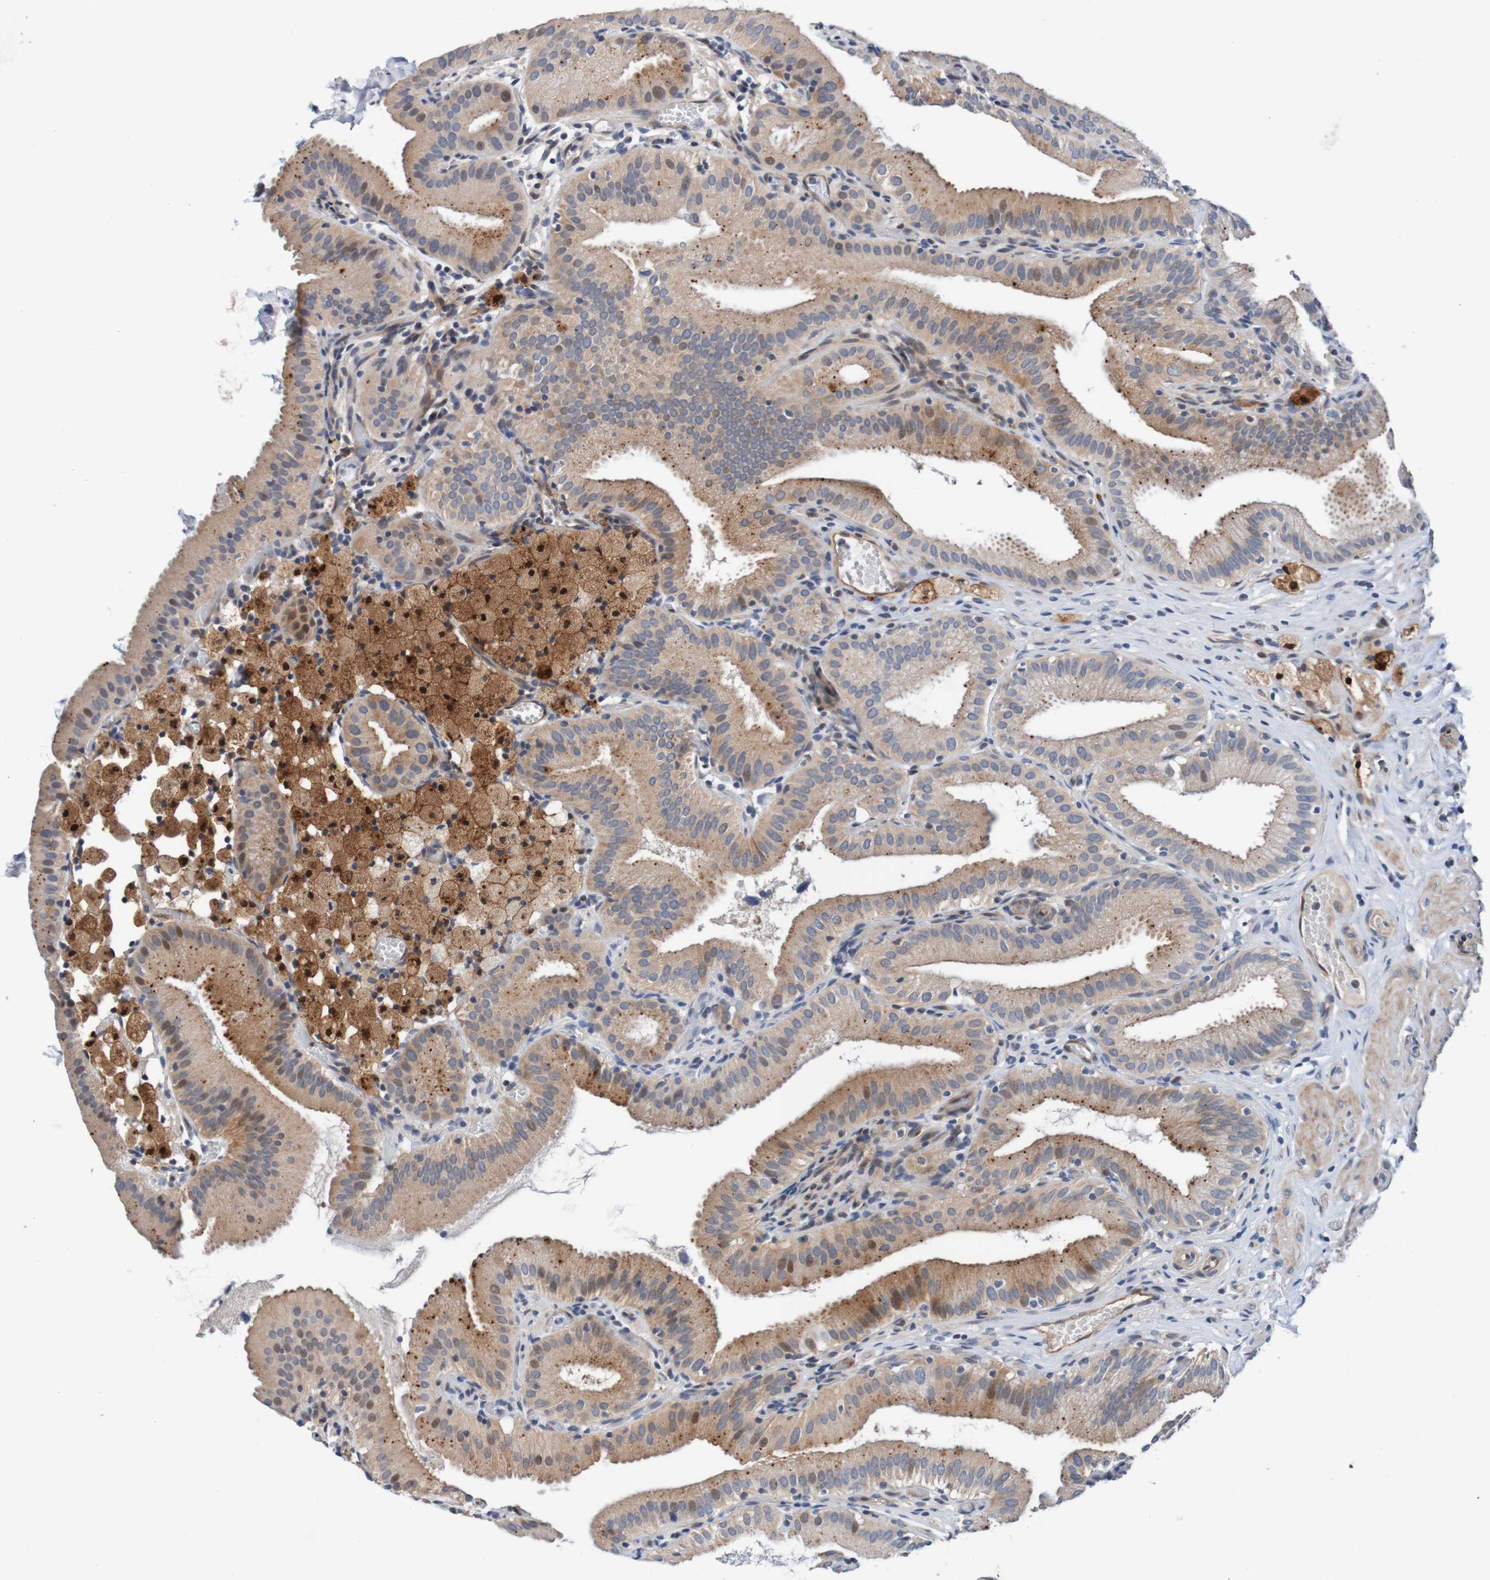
{"staining": {"intensity": "weak", "quantity": ">75%", "location": "cytoplasmic/membranous"}, "tissue": "gallbladder", "cell_type": "Glandular cells", "image_type": "normal", "snomed": [{"axis": "morphology", "description": "Normal tissue, NOS"}, {"axis": "topography", "description": "Gallbladder"}], "caption": "The image shows staining of benign gallbladder, revealing weak cytoplasmic/membranous protein staining (brown color) within glandular cells.", "gene": "CPED1", "patient": {"sex": "male", "age": 54}}